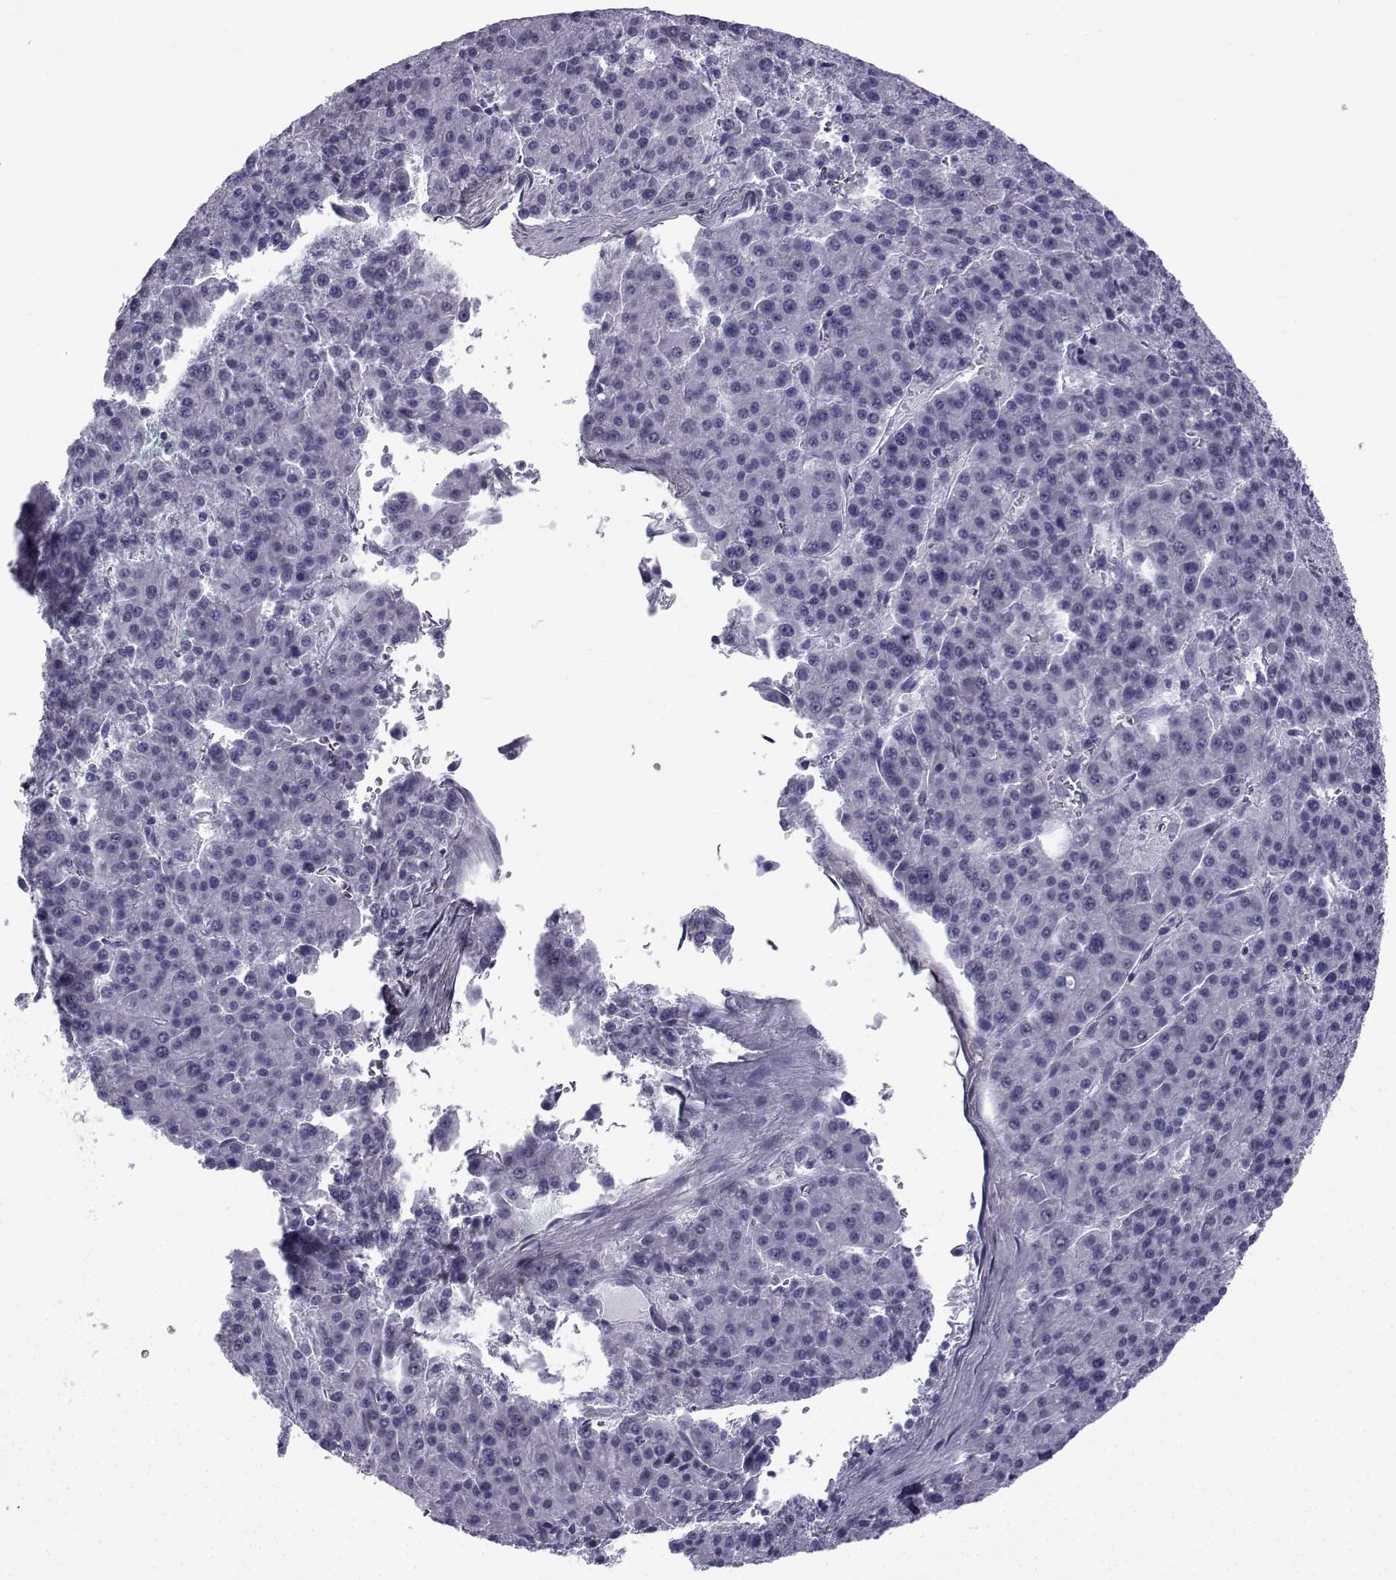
{"staining": {"intensity": "negative", "quantity": "none", "location": "none"}, "tissue": "liver cancer", "cell_type": "Tumor cells", "image_type": "cancer", "snomed": [{"axis": "morphology", "description": "Carcinoma, Hepatocellular, NOS"}, {"axis": "topography", "description": "Liver"}], "caption": "High power microscopy micrograph of an immunohistochemistry histopathology image of liver hepatocellular carcinoma, revealing no significant expression in tumor cells.", "gene": "SPANXD", "patient": {"sex": "female", "age": 58}}